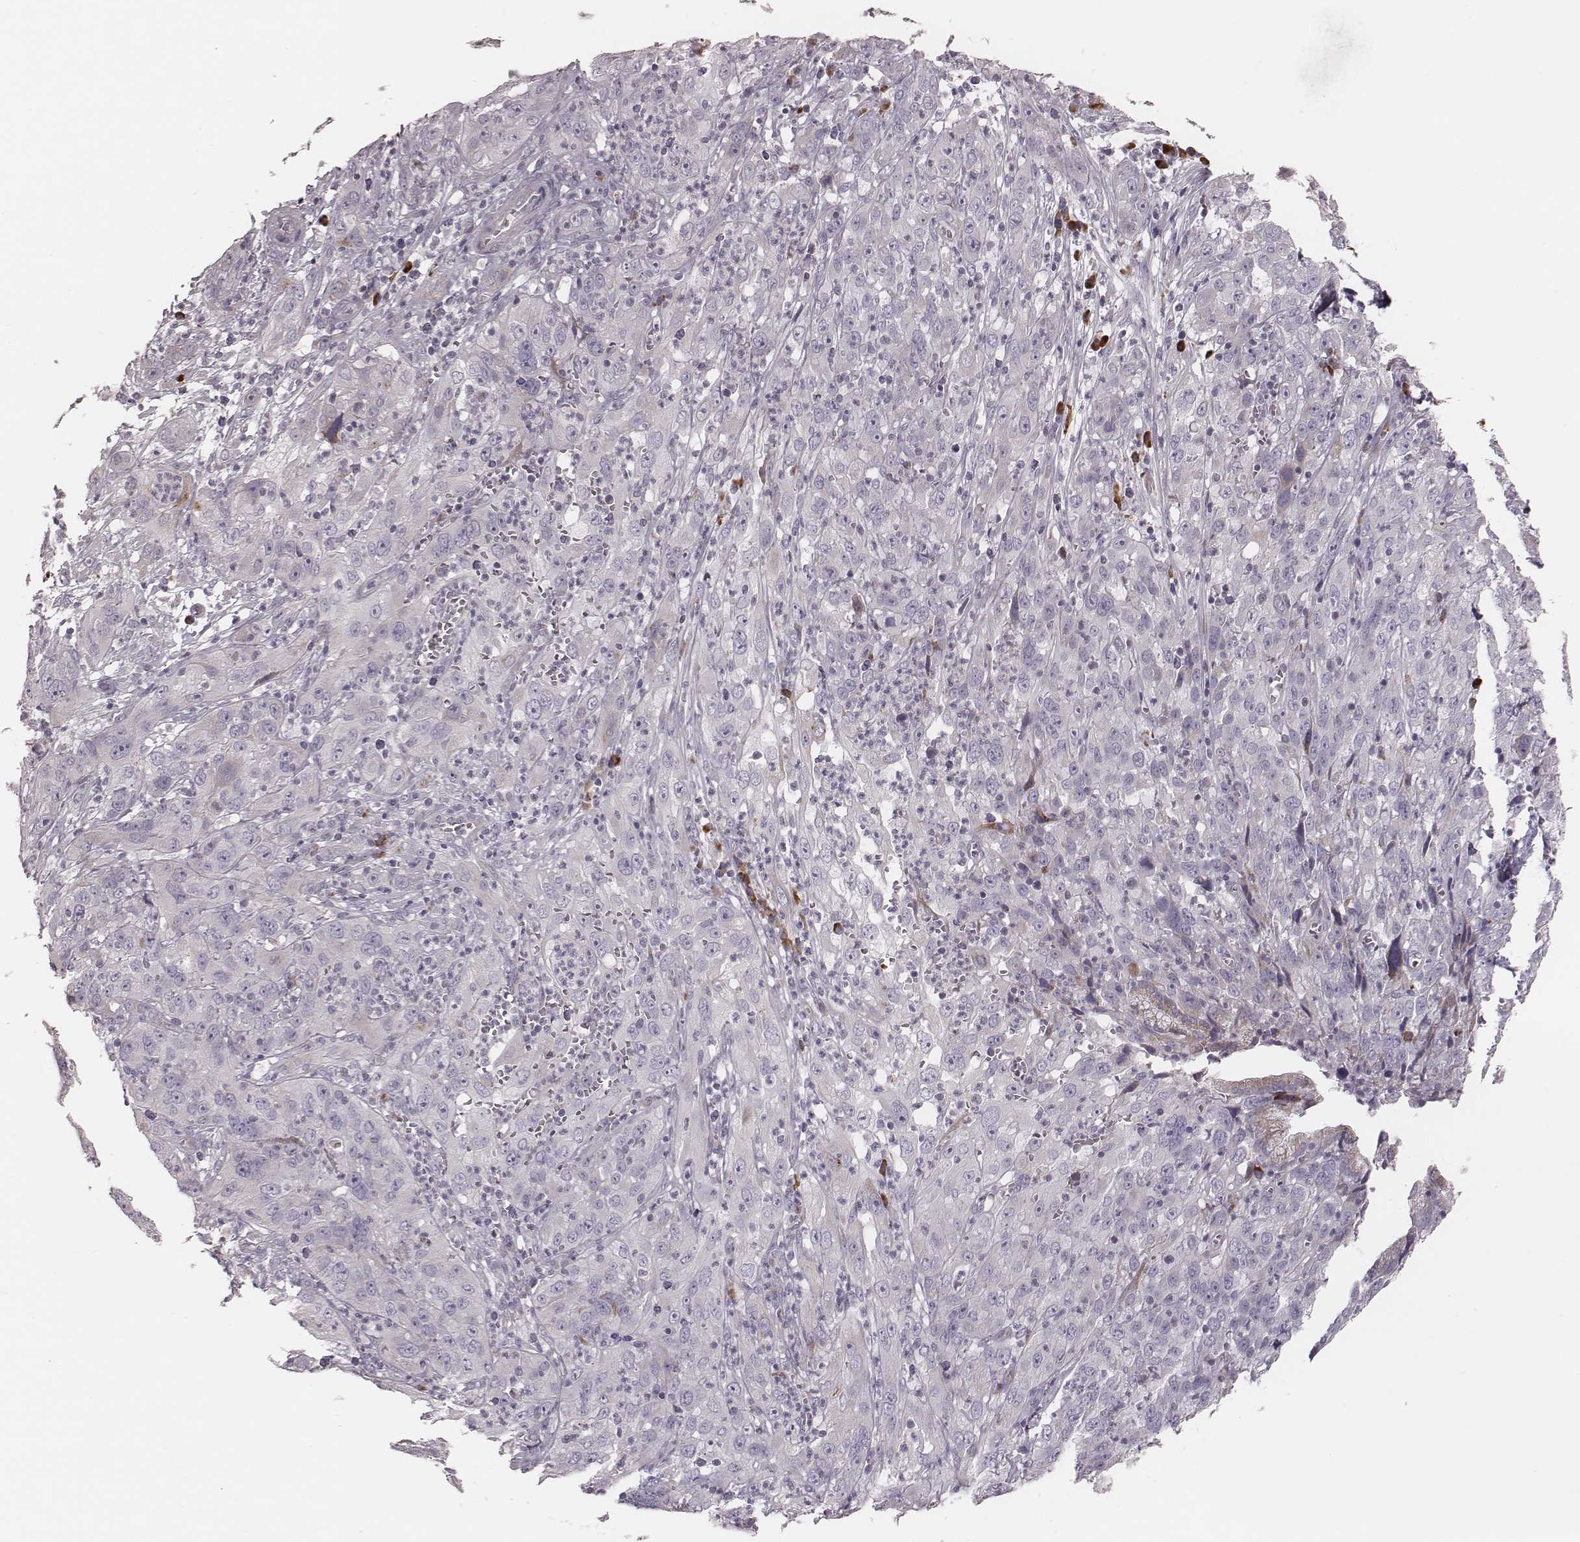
{"staining": {"intensity": "negative", "quantity": "none", "location": "none"}, "tissue": "cervical cancer", "cell_type": "Tumor cells", "image_type": "cancer", "snomed": [{"axis": "morphology", "description": "Squamous cell carcinoma, NOS"}, {"axis": "topography", "description": "Cervix"}], "caption": "Cervical cancer (squamous cell carcinoma) was stained to show a protein in brown. There is no significant expression in tumor cells.", "gene": "KIF5C", "patient": {"sex": "female", "age": 32}}